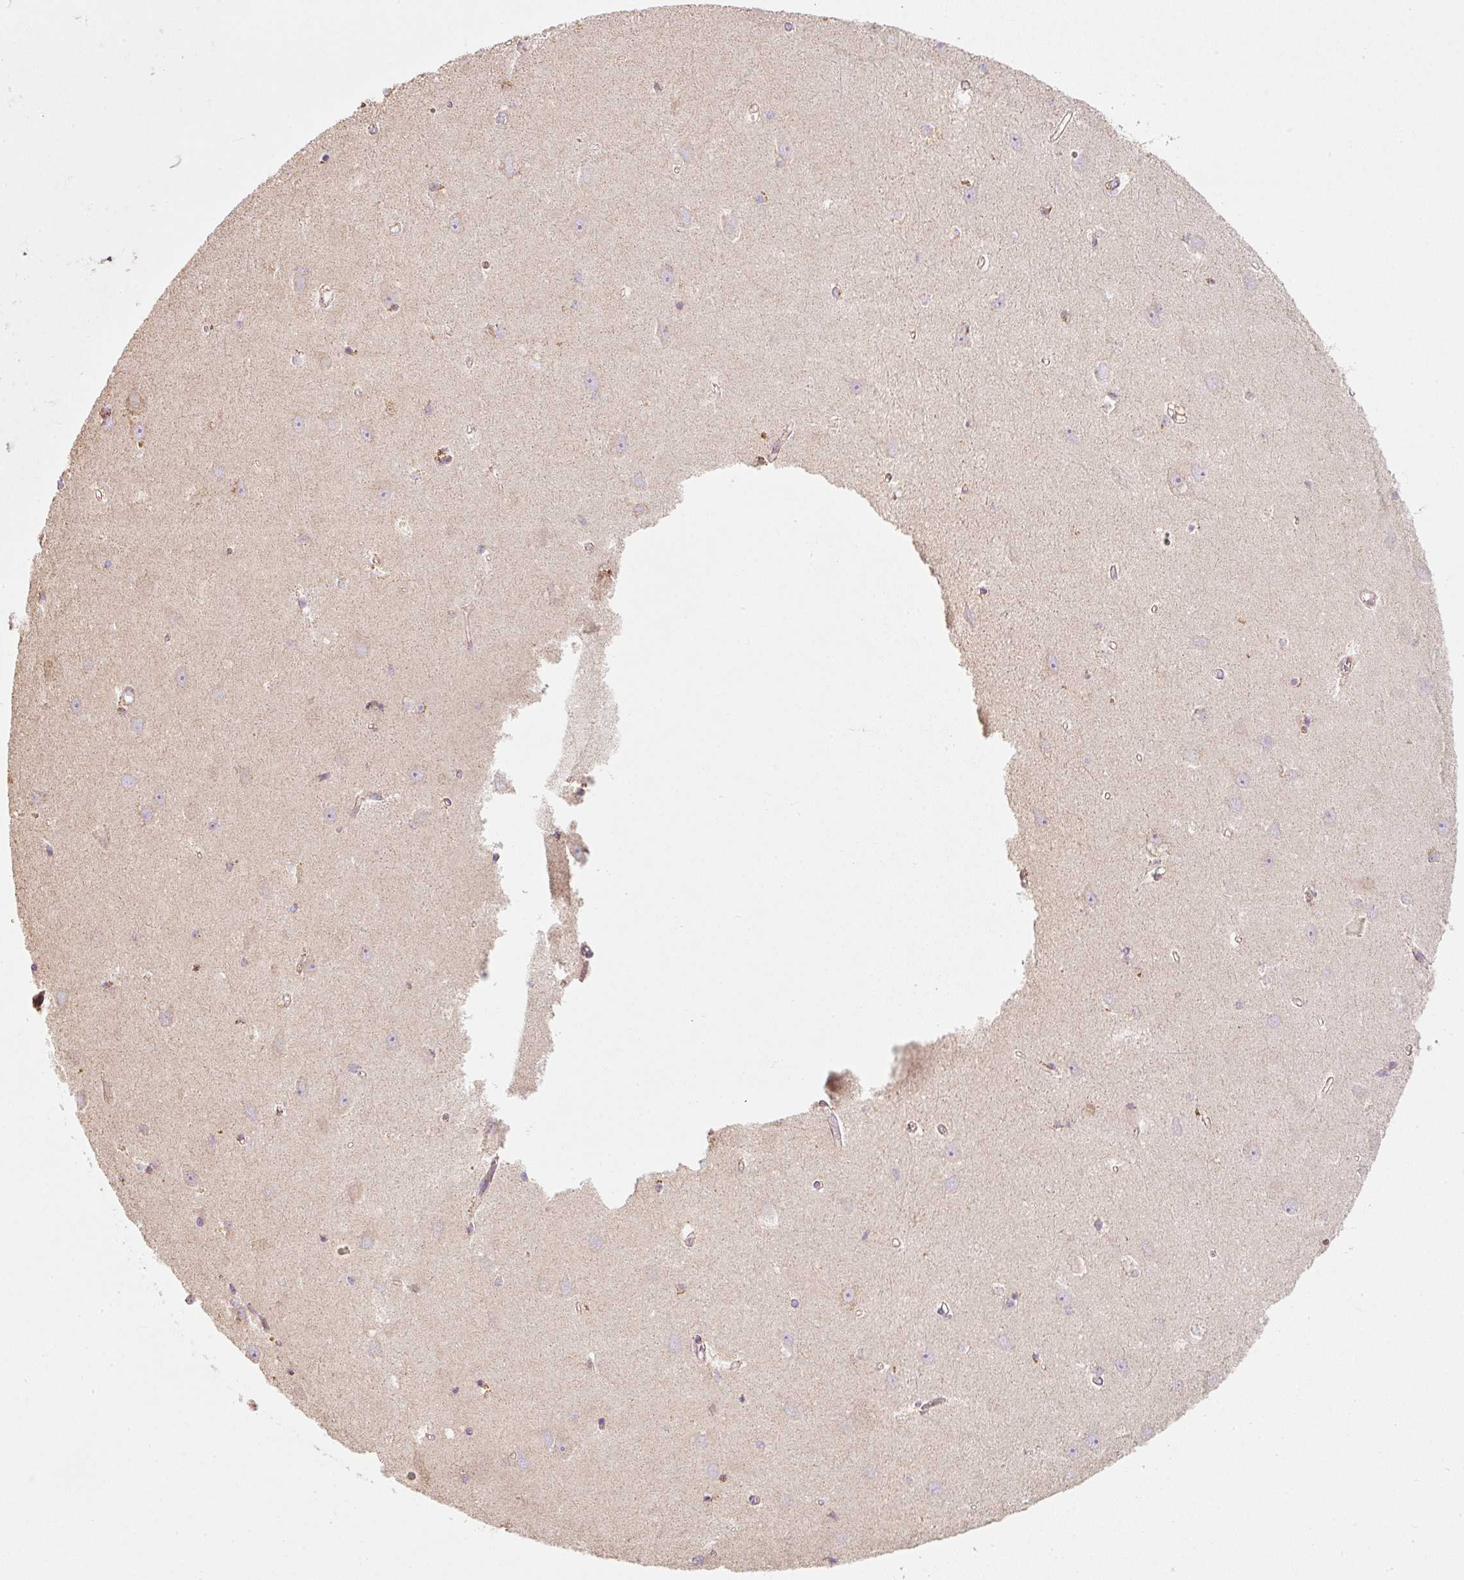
{"staining": {"intensity": "weak", "quantity": "<25%", "location": "cytoplasmic/membranous"}, "tissue": "hippocampus", "cell_type": "Glial cells", "image_type": "normal", "snomed": [{"axis": "morphology", "description": "Normal tissue, NOS"}, {"axis": "topography", "description": "Hippocampus"}], "caption": "This photomicrograph is of unremarkable hippocampus stained with IHC to label a protein in brown with the nuclei are counter-stained blue. There is no expression in glial cells. (Brightfield microscopy of DAB (3,3'-diaminobenzidine) immunohistochemistry (IHC) at high magnification).", "gene": "DUT", "patient": {"sex": "female", "age": 64}}